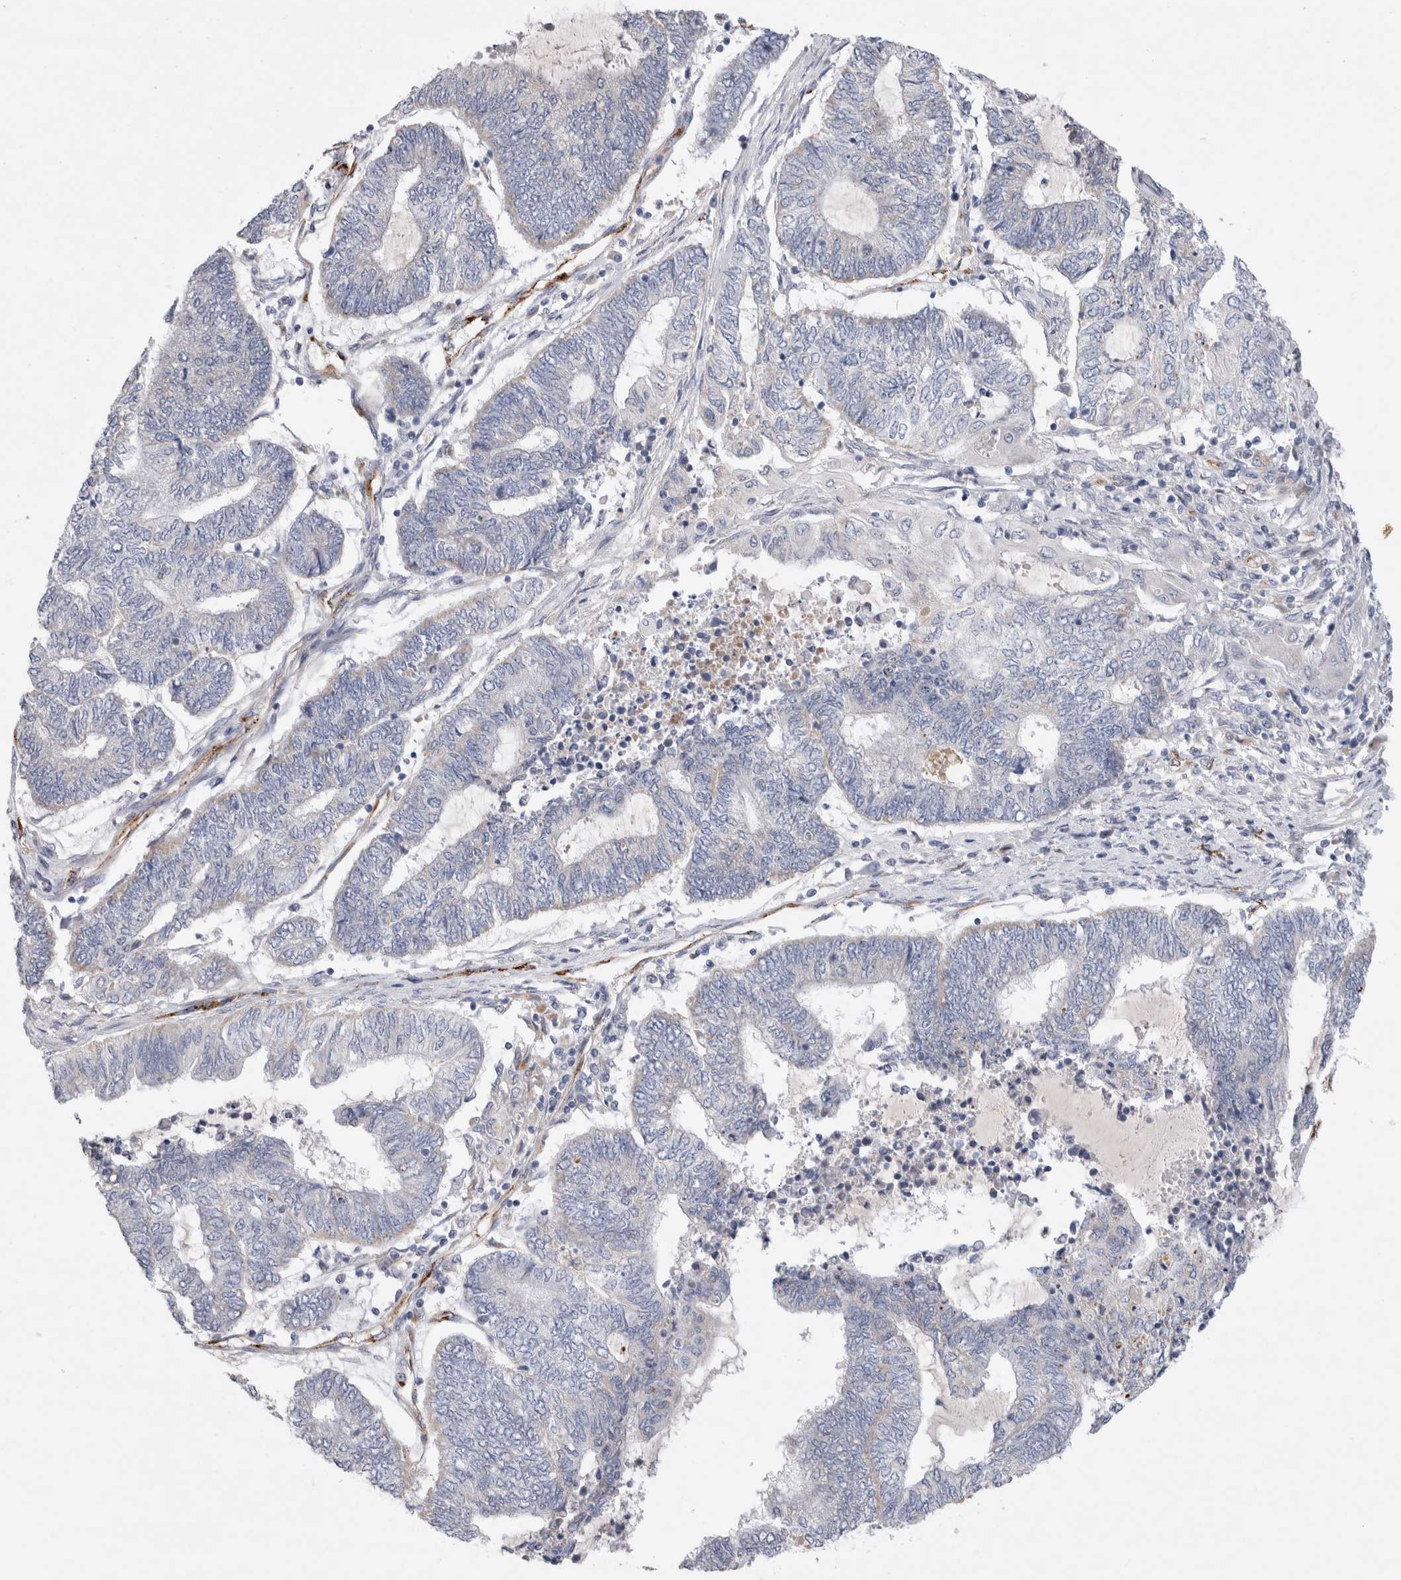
{"staining": {"intensity": "negative", "quantity": "none", "location": "none"}, "tissue": "endometrial cancer", "cell_type": "Tumor cells", "image_type": "cancer", "snomed": [{"axis": "morphology", "description": "Adenocarcinoma, NOS"}, {"axis": "topography", "description": "Uterus"}, {"axis": "topography", "description": "Endometrium"}], "caption": "High magnification brightfield microscopy of endometrial cancer (adenocarcinoma) stained with DAB (brown) and counterstained with hematoxylin (blue): tumor cells show no significant staining. Brightfield microscopy of IHC stained with DAB (brown) and hematoxylin (blue), captured at high magnification.", "gene": "IARS2", "patient": {"sex": "female", "age": 70}}